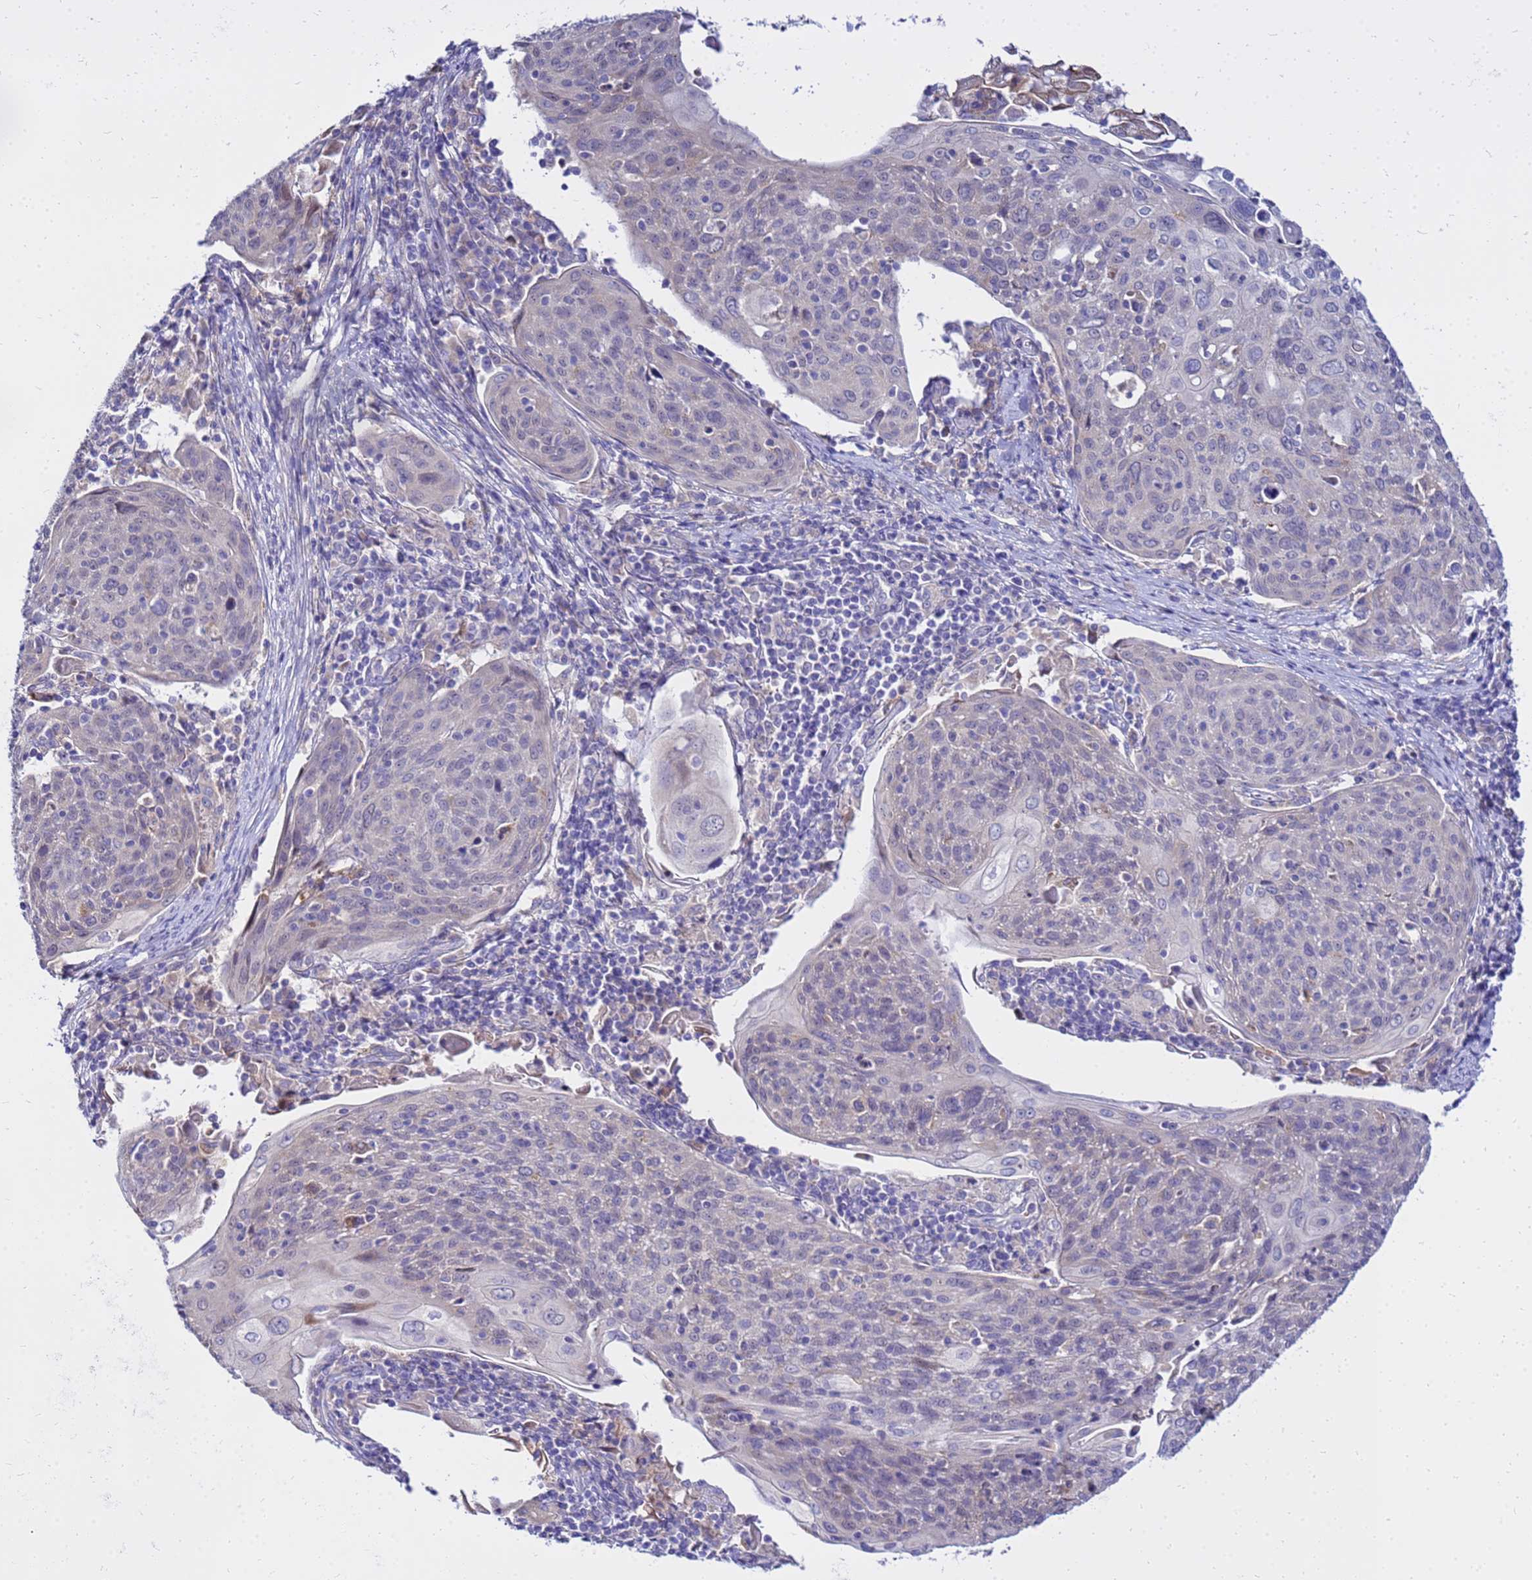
{"staining": {"intensity": "negative", "quantity": "none", "location": "none"}, "tissue": "cervical cancer", "cell_type": "Tumor cells", "image_type": "cancer", "snomed": [{"axis": "morphology", "description": "Squamous cell carcinoma, NOS"}, {"axis": "topography", "description": "Cervix"}], "caption": "Cervical squamous cell carcinoma stained for a protein using immunohistochemistry demonstrates no staining tumor cells.", "gene": "HERC5", "patient": {"sex": "female", "age": 67}}